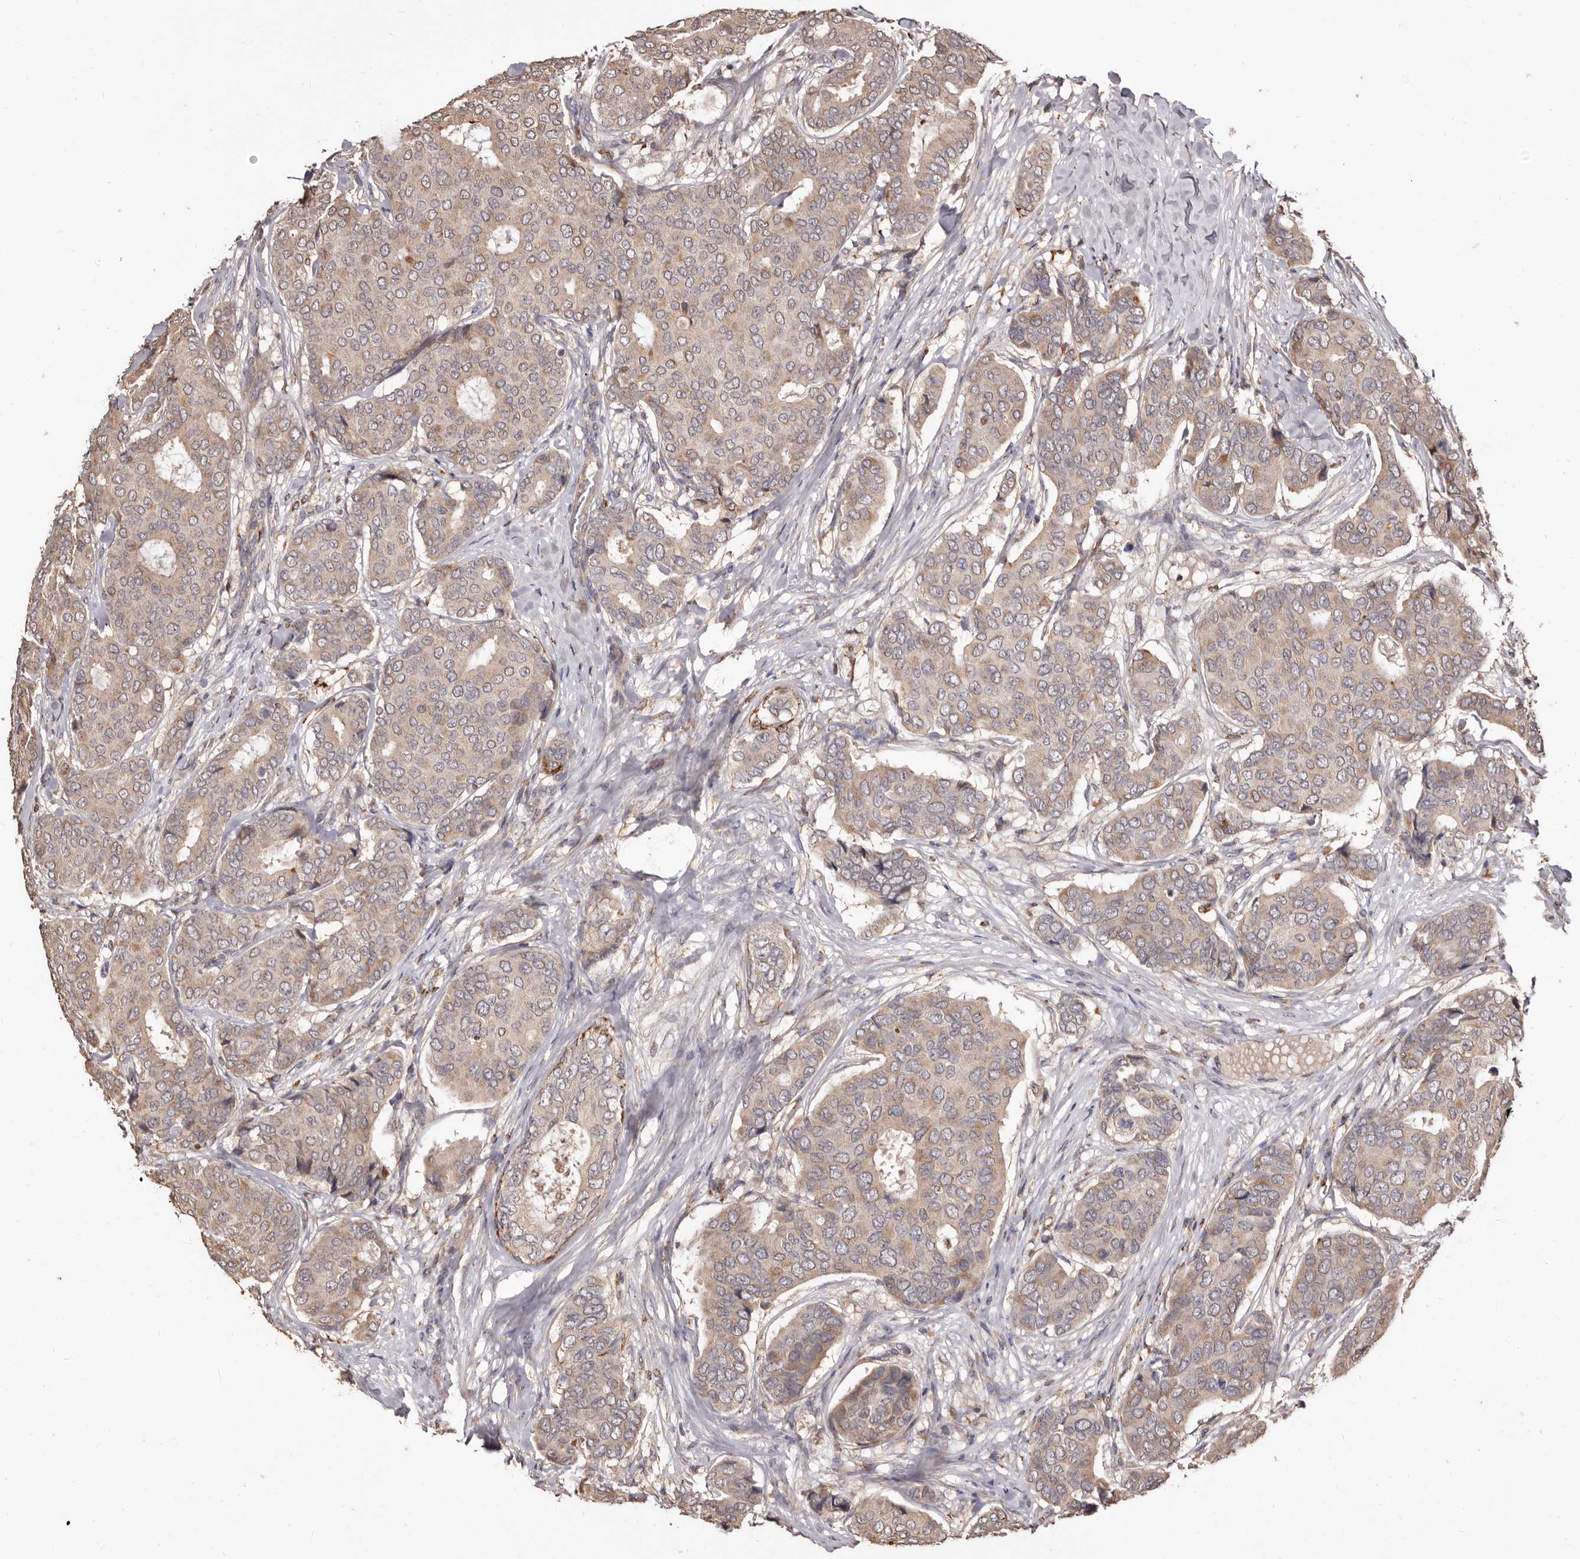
{"staining": {"intensity": "weak", "quantity": ">75%", "location": "cytoplasmic/membranous"}, "tissue": "breast cancer", "cell_type": "Tumor cells", "image_type": "cancer", "snomed": [{"axis": "morphology", "description": "Duct carcinoma"}, {"axis": "topography", "description": "Breast"}], "caption": "A low amount of weak cytoplasmic/membranous staining is present in approximately >75% of tumor cells in intraductal carcinoma (breast) tissue.", "gene": "AKAP7", "patient": {"sex": "female", "age": 75}}